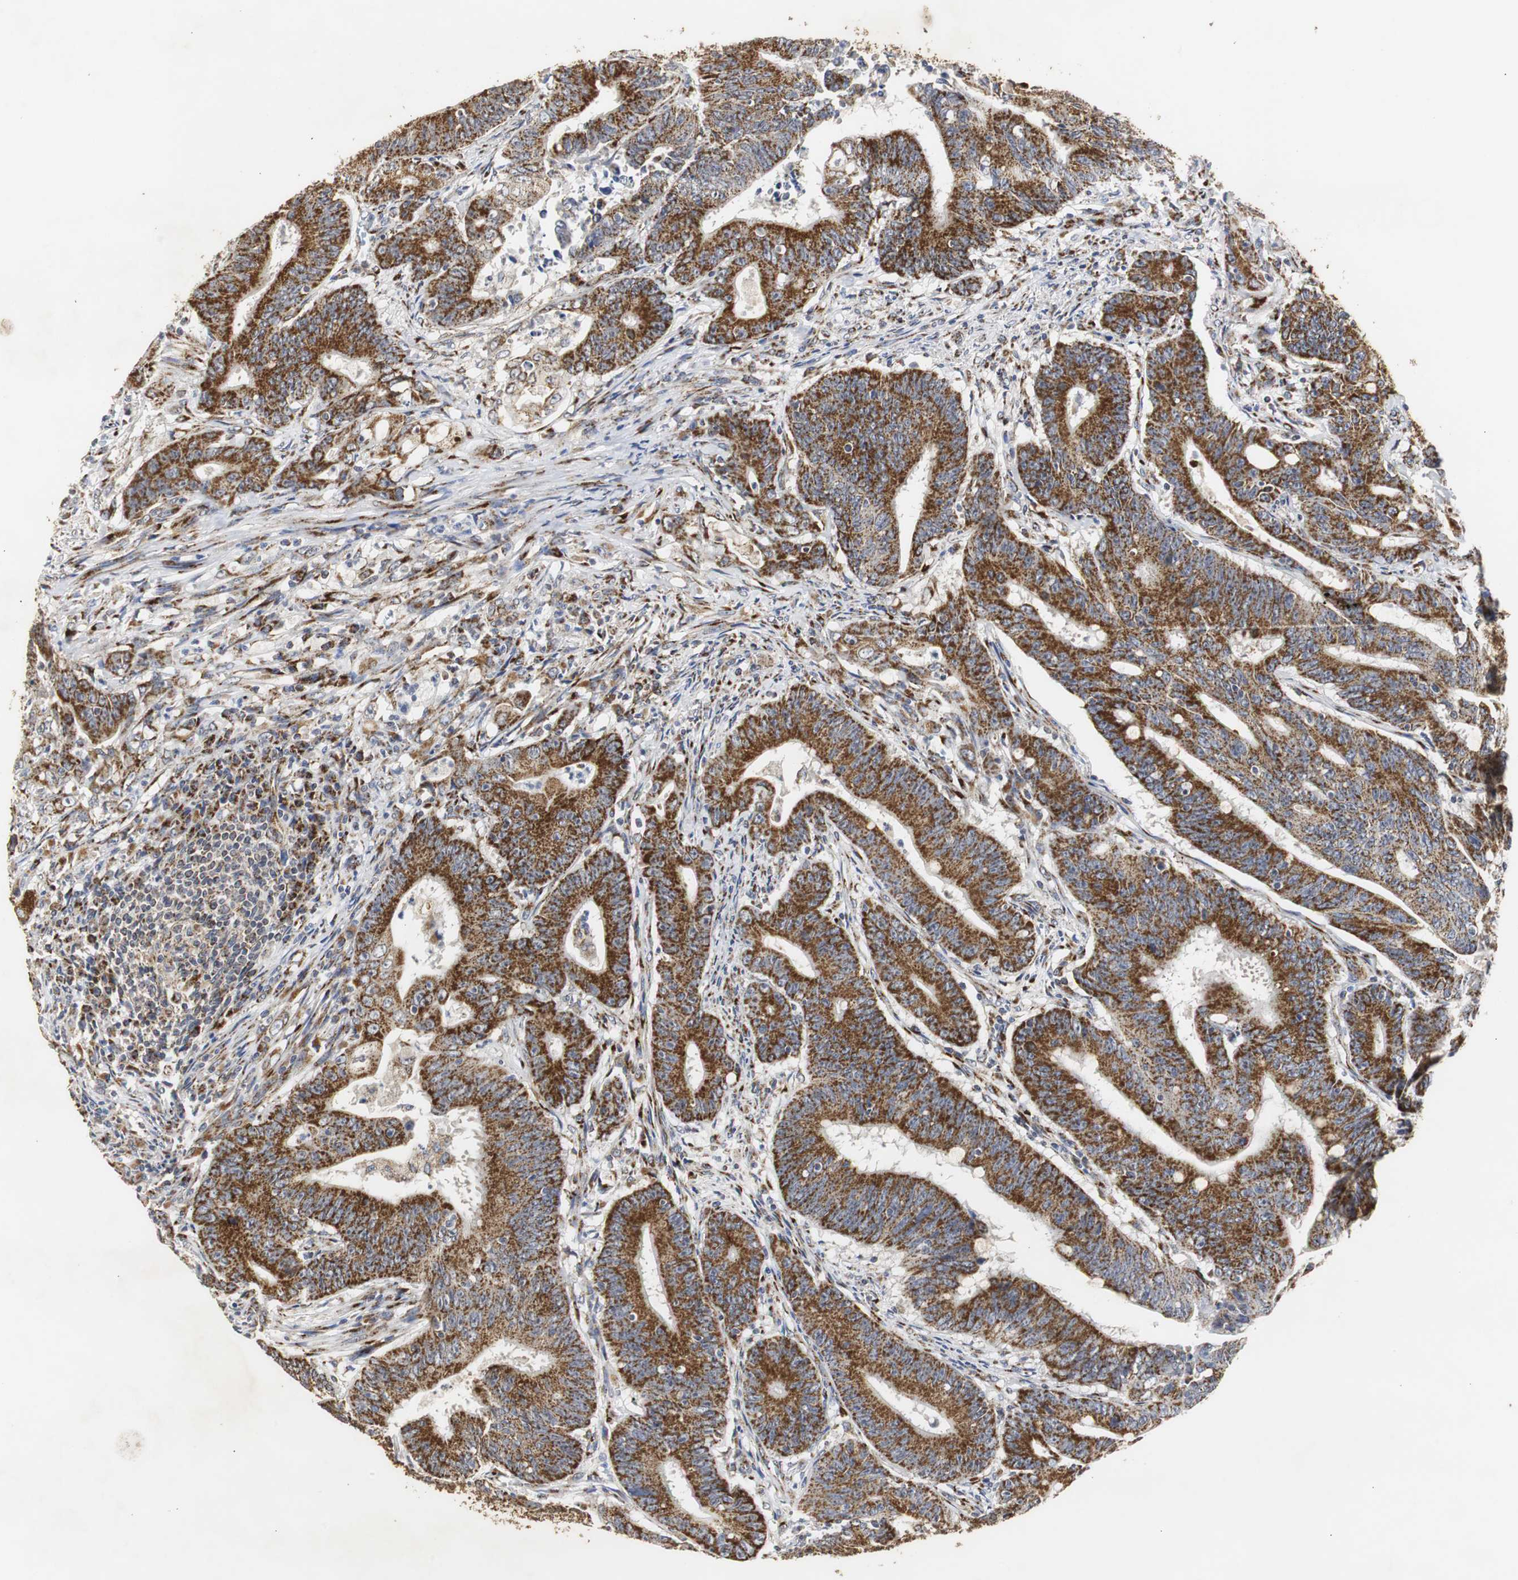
{"staining": {"intensity": "strong", "quantity": ">75%", "location": "cytoplasmic/membranous"}, "tissue": "colorectal cancer", "cell_type": "Tumor cells", "image_type": "cancer", "snomed": [{"axis": "morphology", "description": "Adenocarcinoma, NOS"}, {"axis": "topography", "description": "Colon"}], "caption": "A high-resolution histopathology image shows IHC staining of adenocarcinoma (colorectal), which exhibits strong cytoplasmic/membranous expression in about >75% of tumor cells. The staining was performed using DAB (3,3'-diaminobenzidine) to visualize the protein expression in brown, while the nuclei were stained in blue with hematoxylin (Magnification: 20x).", "gene": "HSD17B10", "patient": {"sex": "male", "age": 45}}